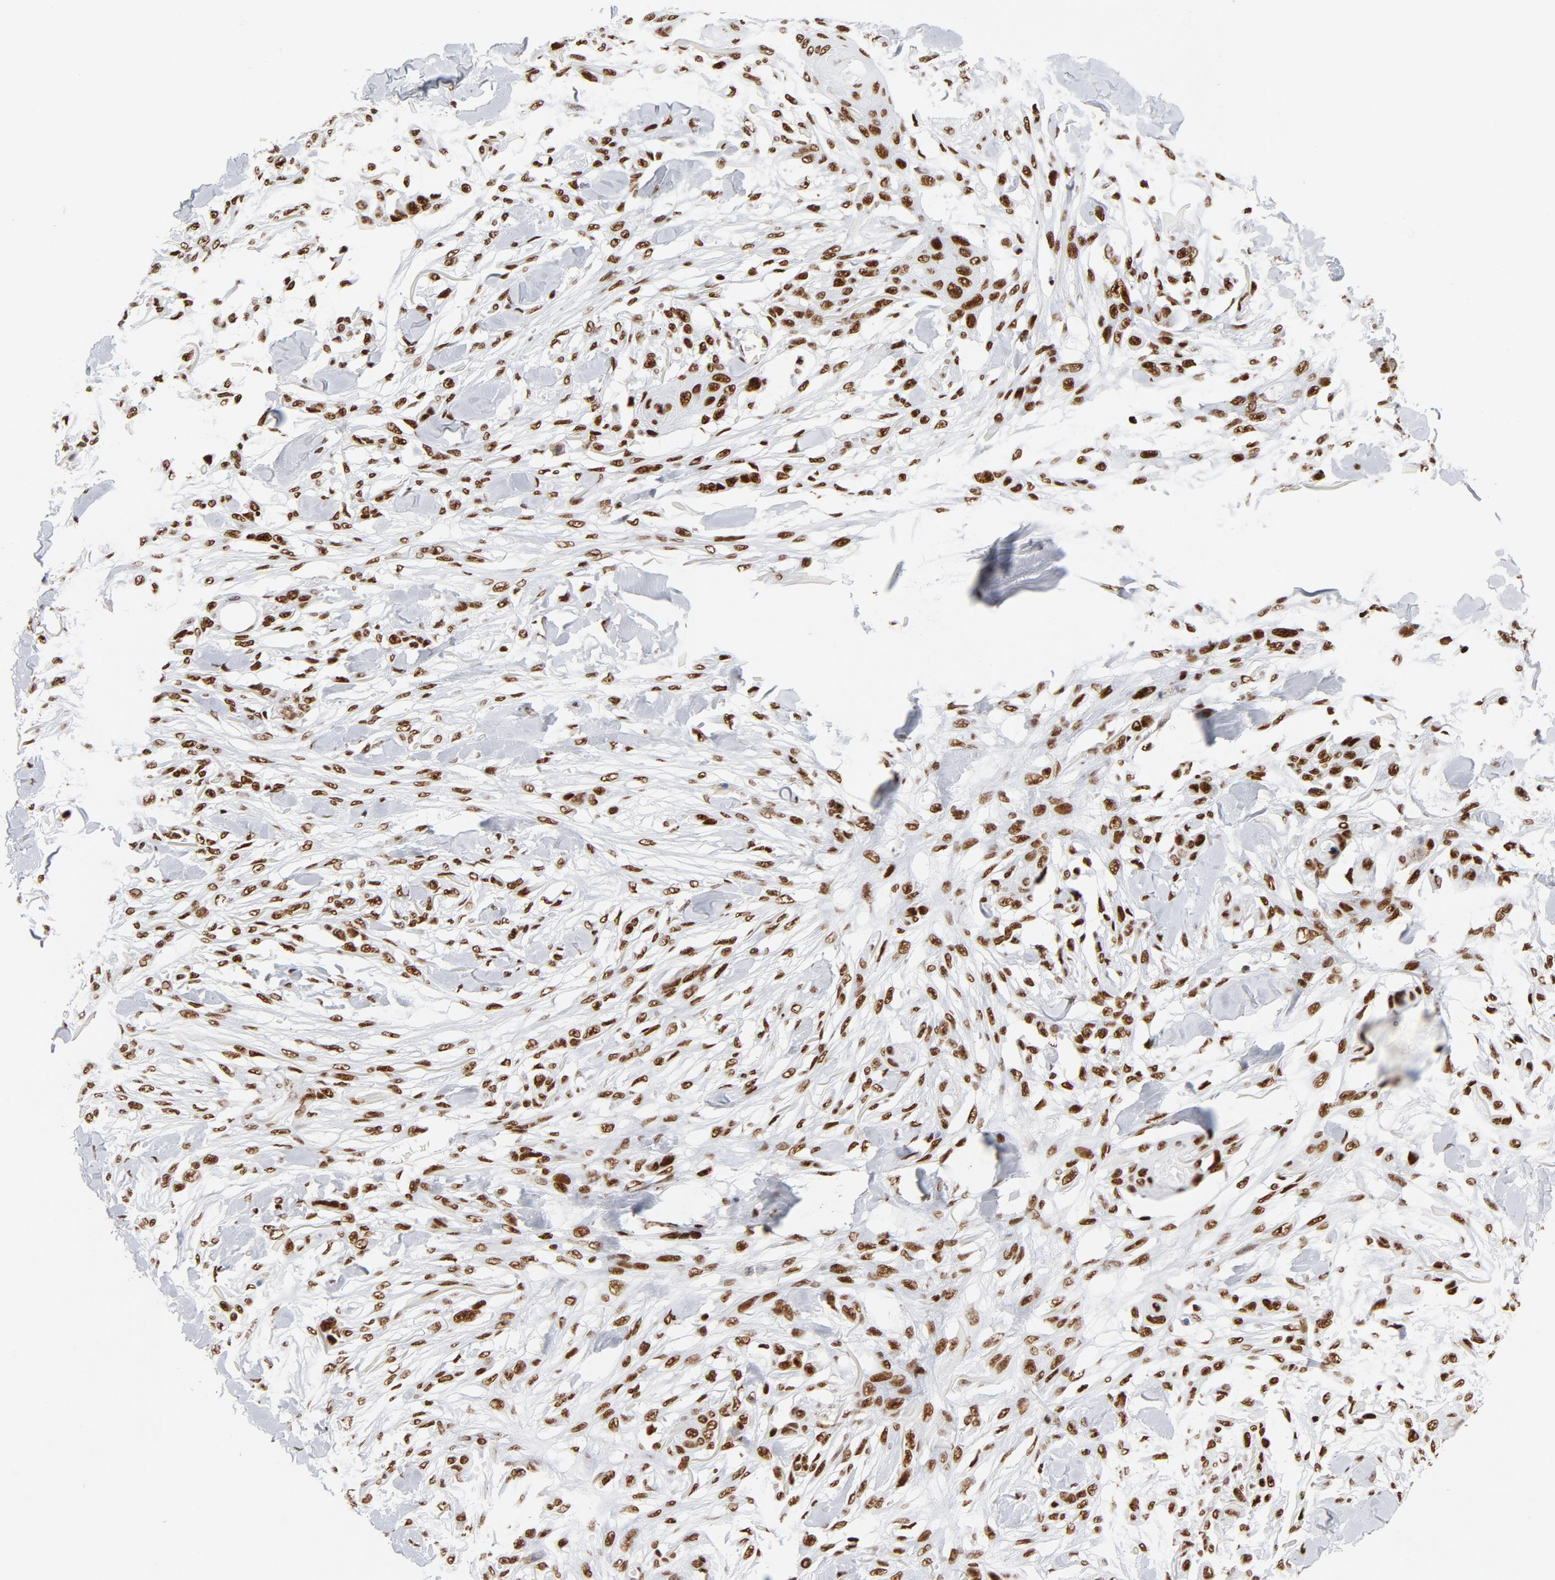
{"staining": {"intensity": "strong", "quantity": ">75%", "location": "nuclear"}, "tissue": "skin cancer", "cell_type": "Tumor cells", "image_type": "cancer", "snomed": [{"axis": "morphology", "description": "Normal tissue, NOS"}, {"axis": "morphology", "description": "Squamous cell carcinoma, NOS"}, {"axis": "topography", "description": "Skin"}], "caption": "Skin cancer (squamous cell carcinoma) was stained to show a protein in brown. There is high levels of strong nuclear staining in about >75% of tumor cells. (brown staining indicates protein expression, while blue staining denotes nuclei).", "gene": "XRCC5", "patient": {"sex": "female", "age": 59}}